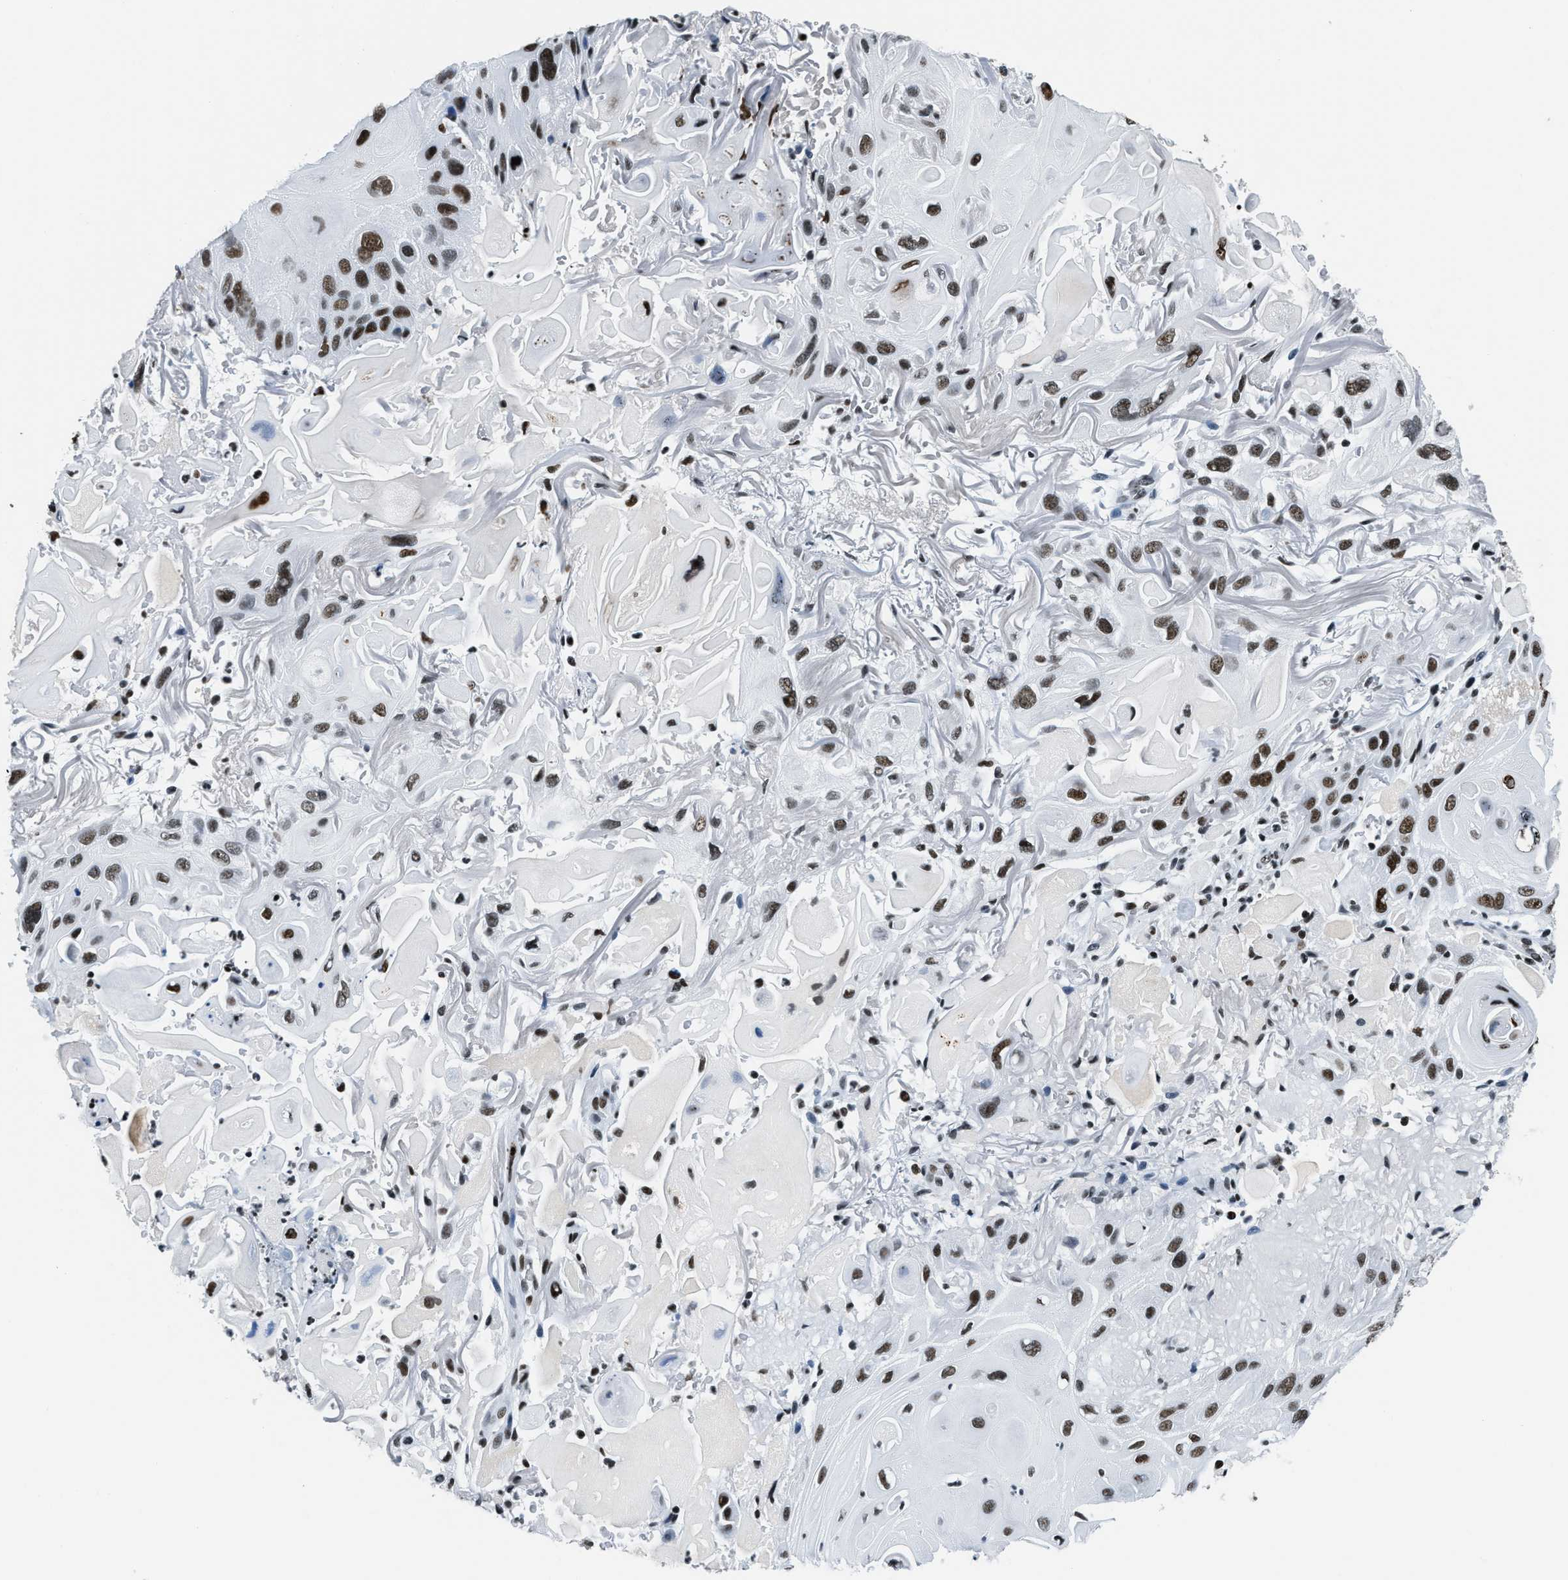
{"staining": {"intensity": "strong", "quantity": ">75%", "location": "nuclear"}, "tissue": "skin cancer", "cell_type": "Tumor cells", "image_type": "cancer", "snomed": [{"axis": "morphology", "description": "Squamous cell carcinoma, NOS"}, {"axis": "topography", "description": "Skin"}], "caption": "Immunohistochemistry of human skin squamous cell carcinoma reveals high levels of strong nuclear expression in about >75% of tumor cells.", "gene": "TOP1", "patient": {"sex": "female", "age": 77}}